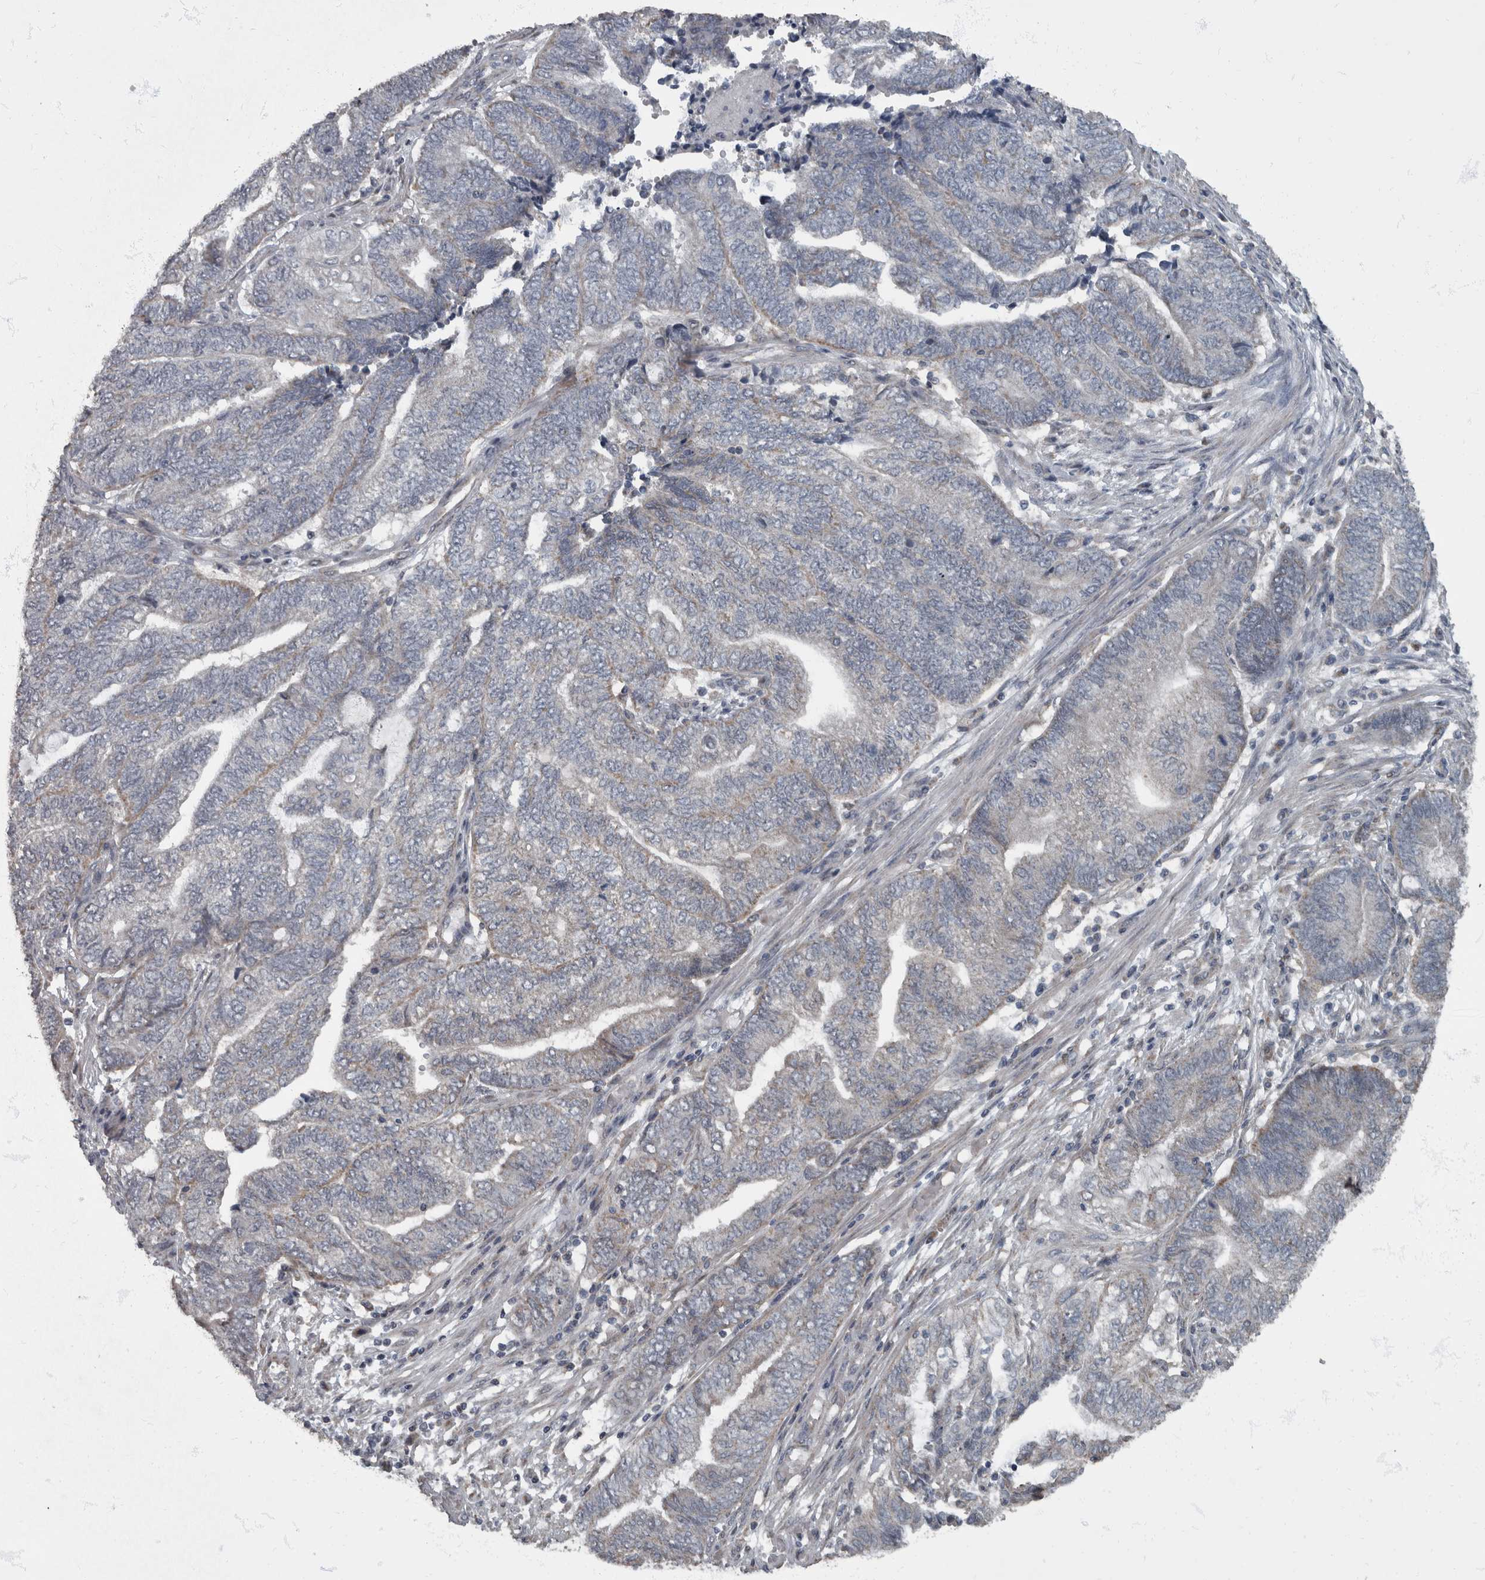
{"staining": {"intensity": "weak", "quantity": "<25%", "location": "cytoplasmic/membranous"}, "tissue": "endometrial cancer", "cell_type": "Tumor cells", "image_type": "cancer", "snomed": [{"axis": "morphology", "description": "Adenocarcinoma, NOS"}, {"axis": "topography", "description": "Uterus"}, {"axis": "topography", "description": "Endometrium"}], "caption": "Immunohistochemical staining of human endometrial cancer (adenocarcinoma) demonstrates no significant positivity in tumor cells.", "gene": "RABGGTB", "patient": {"sex": "female", "age": 70}}